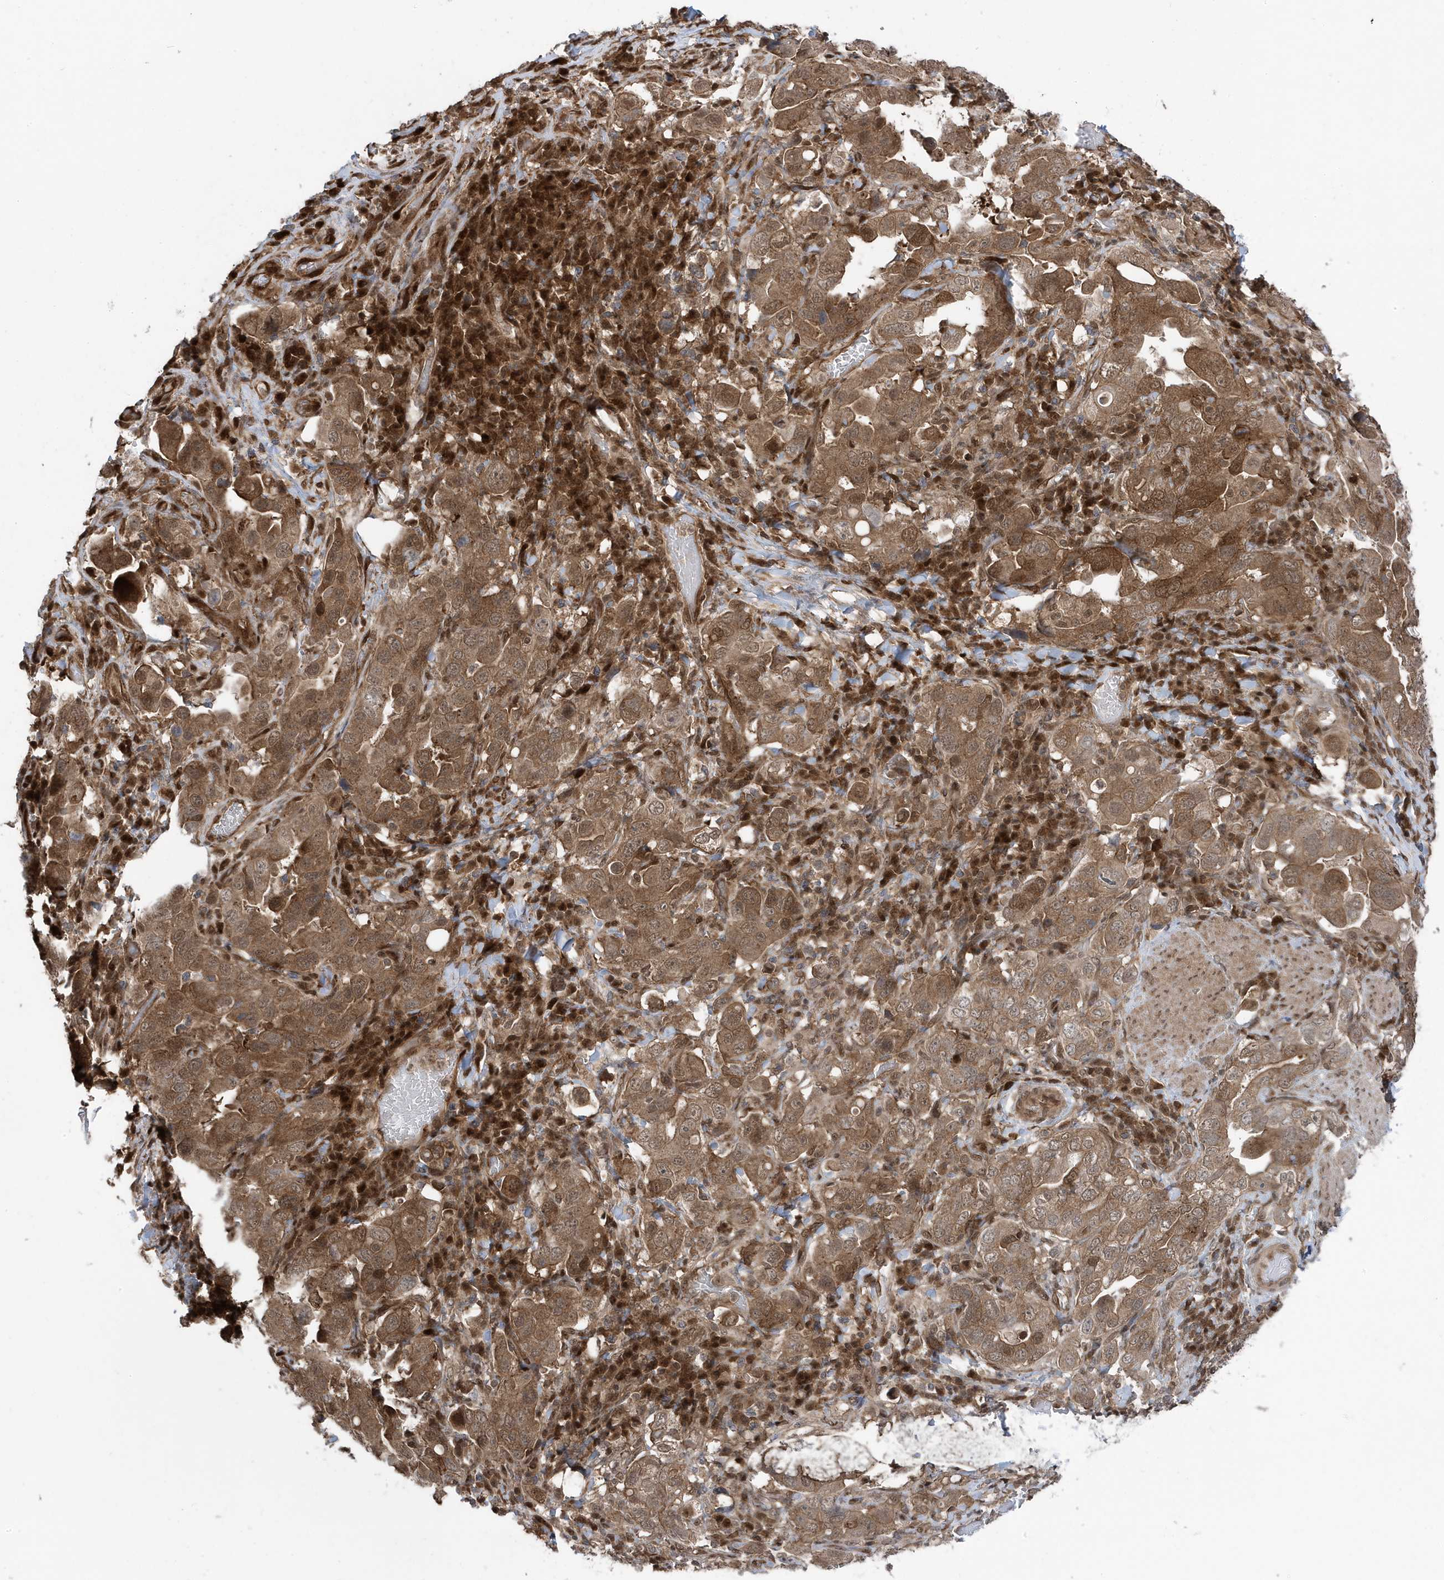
{"staining": {"intensity": "moderate", "quantity": ">75%", "location": "cytoplasmic/membranous"}, "tissue": "stomach cancer", "cell_type": "Tumor cells", "image_type": "cancer", "snomed": [{"axis": "morphology", "description": "Adenocarcinoma, NOS"}, {"axis": "topography", "description": "Stomach, upper"}], "caption": "A photomicrograph of adenocarcinoma (stomach) stained for a protein exhibits moderate cytoplasmic/membranous brown staining in tumor cells.", "gene": "MAPK1IP1L", "patient": {"sex": "male", "age": 62}}